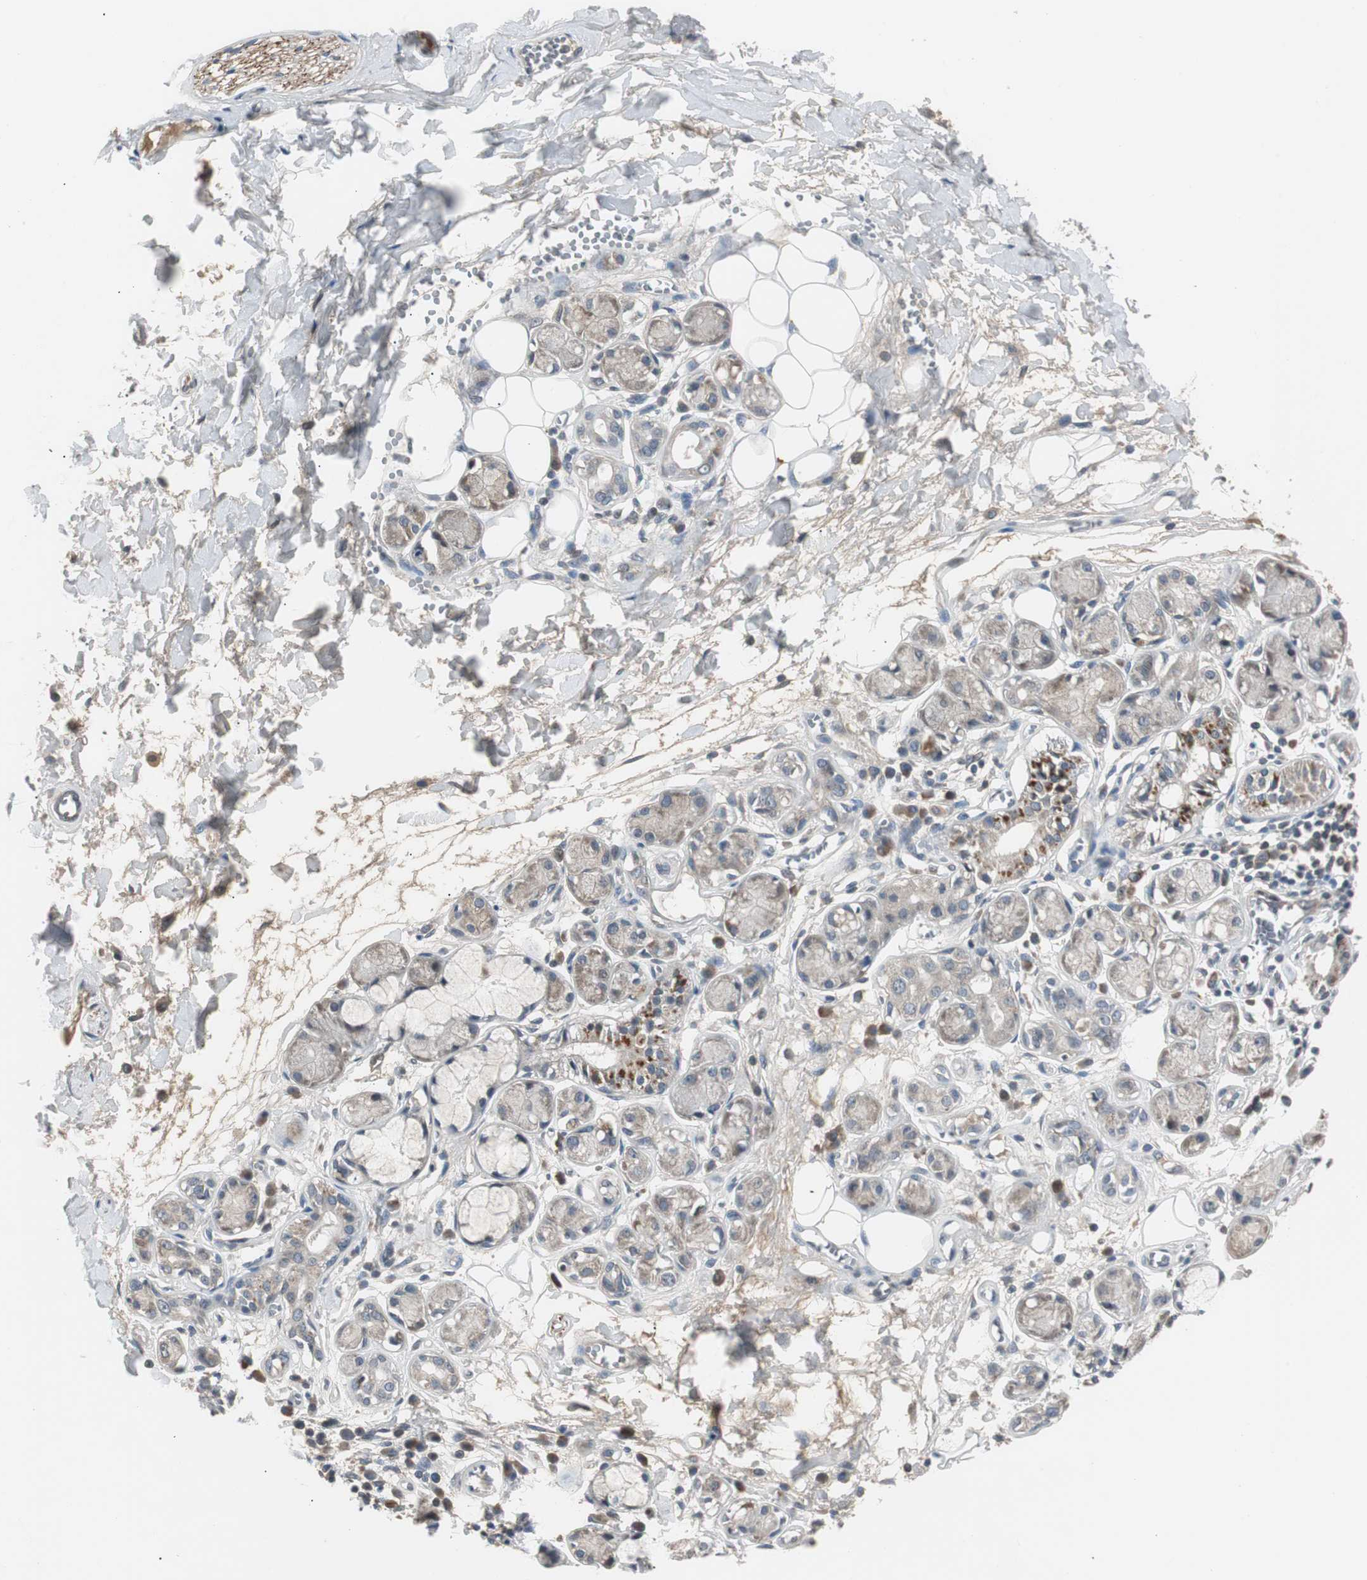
{"staining": {"intensity": "negative", "quantity": "none", "location": "none"}, "tissue": "adipose tissue", "cell_type": "Adipocytes", "image_type": "normal", "snomed": [{"axis": "morphology", "description": "Normal tissue, NOS"}, {"axis": "morphology", "description": "Inflammation, NOS"}, {"axis": "topography", "description": "Salivary gland"}, {"axis": "topography", "description": "Peripheral nerve tissue"}], "caption": "Immunohistochemistry histopathology image of unremarkable human adipose tissue stained for a protein (brown), which demonstrates no positivity in adipocytes. (DAB (3,3'-diaminobenzidine) immunohistochemistry, high magnification).", "gene": "ZMPSTE24", "patient": {"sex": "female", "age": 75}}